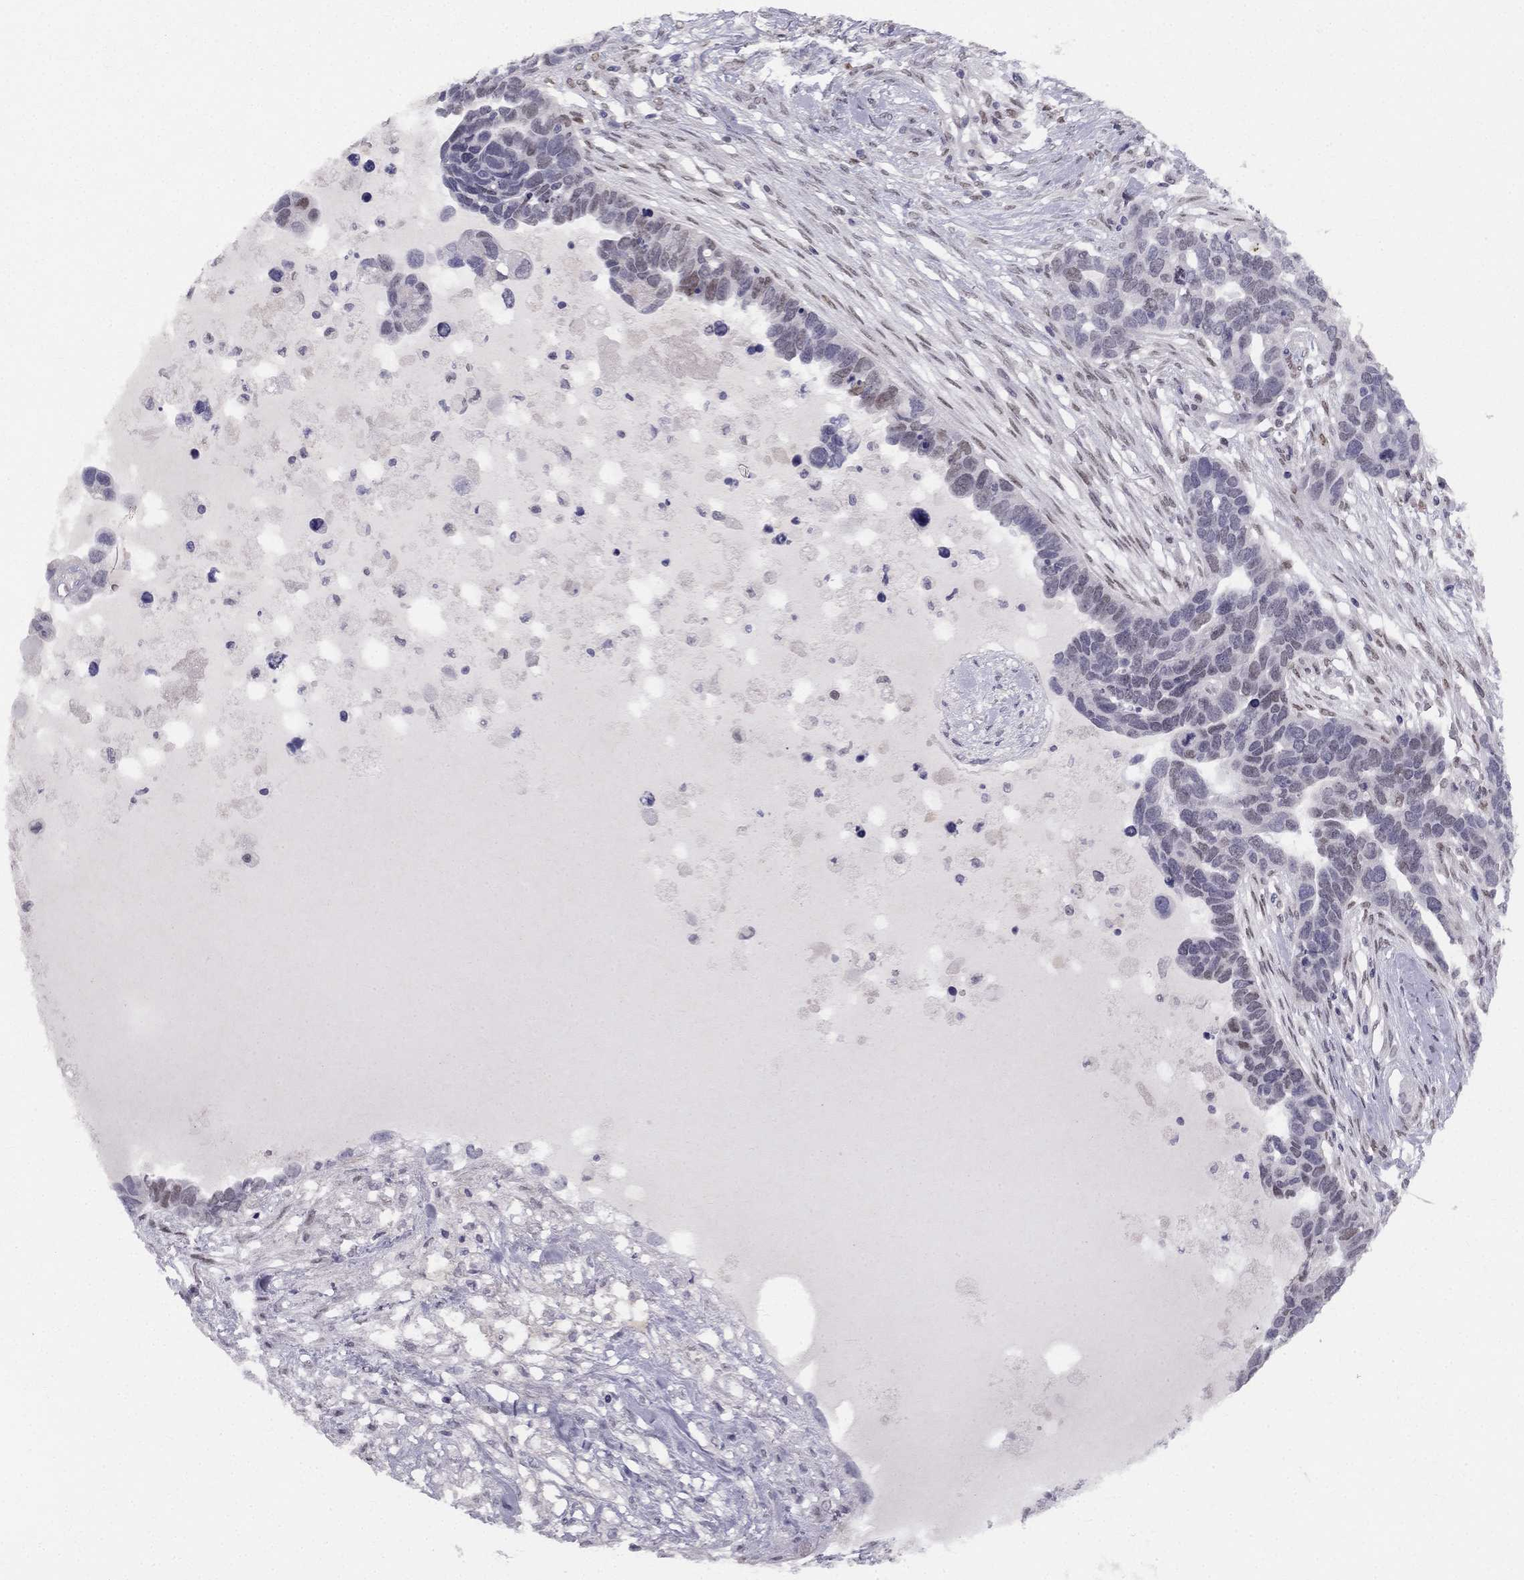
{"staining": {"intensity": "moderate", "quantity": "<25%", "location": "nuclear"}, "tissue": "ovarian cancer", "cell_type": "Tumor cells", "image_type": "cancer", "snomed": [{"axis": "morphology", "description": "Cystadenocarcinoma, serous, NOS"}, {"axis": "topography", "description": "Ovary"}], "caption": "Tumor cells exhibit low levels of moderate nuclear positivity in approximately <25% of cells in human ovarian cancer.", "gene": "TRPS1", "patient": {"sex": "female", "age": 54}}